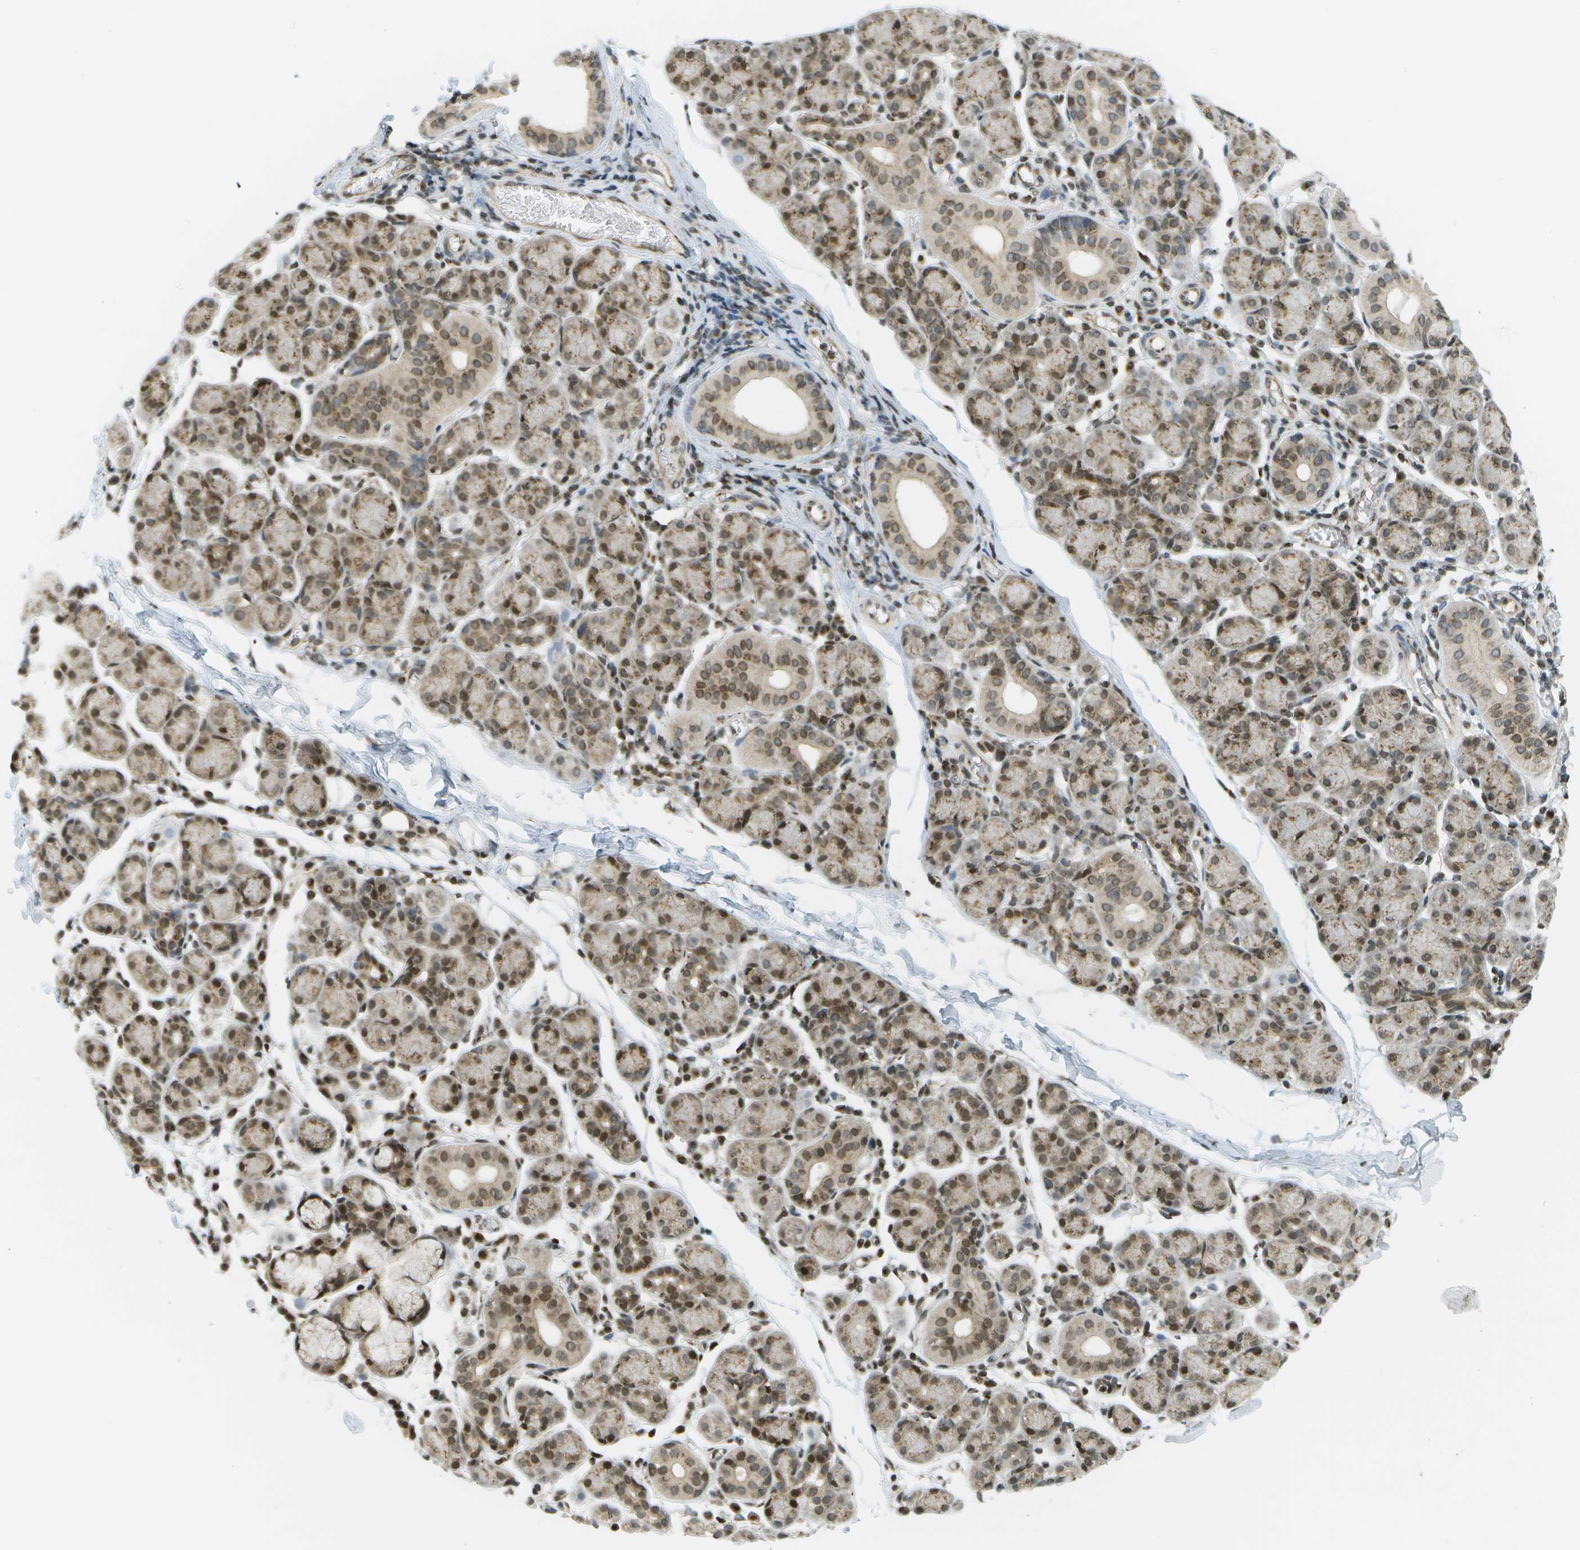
{"staining": {"intensity": "strong", "quantity": ">75%", "location": "cytoplasmic/membranous,nuclear"}, "tissue": "salivary gland", "cell_type": "Glandular cells", "image_type": "normal", "snomed": [{"axis": "morphology", "description": "Normal tissue, NOS"}, {"axis": "morphology", "description": "Inflammation, NOS"}, {"axis": "topography", "description": "Lymph node"}, {"axis": "topography", "description": "Salivary gland"}], "caption": "The image shows a brown stain indicating the presence of a protein in the cytoplasmic/membranous,nuclear of glandular cells in salivary gland.", "gene": "EVC", "patient": {"sex": "male", "age": 3}}